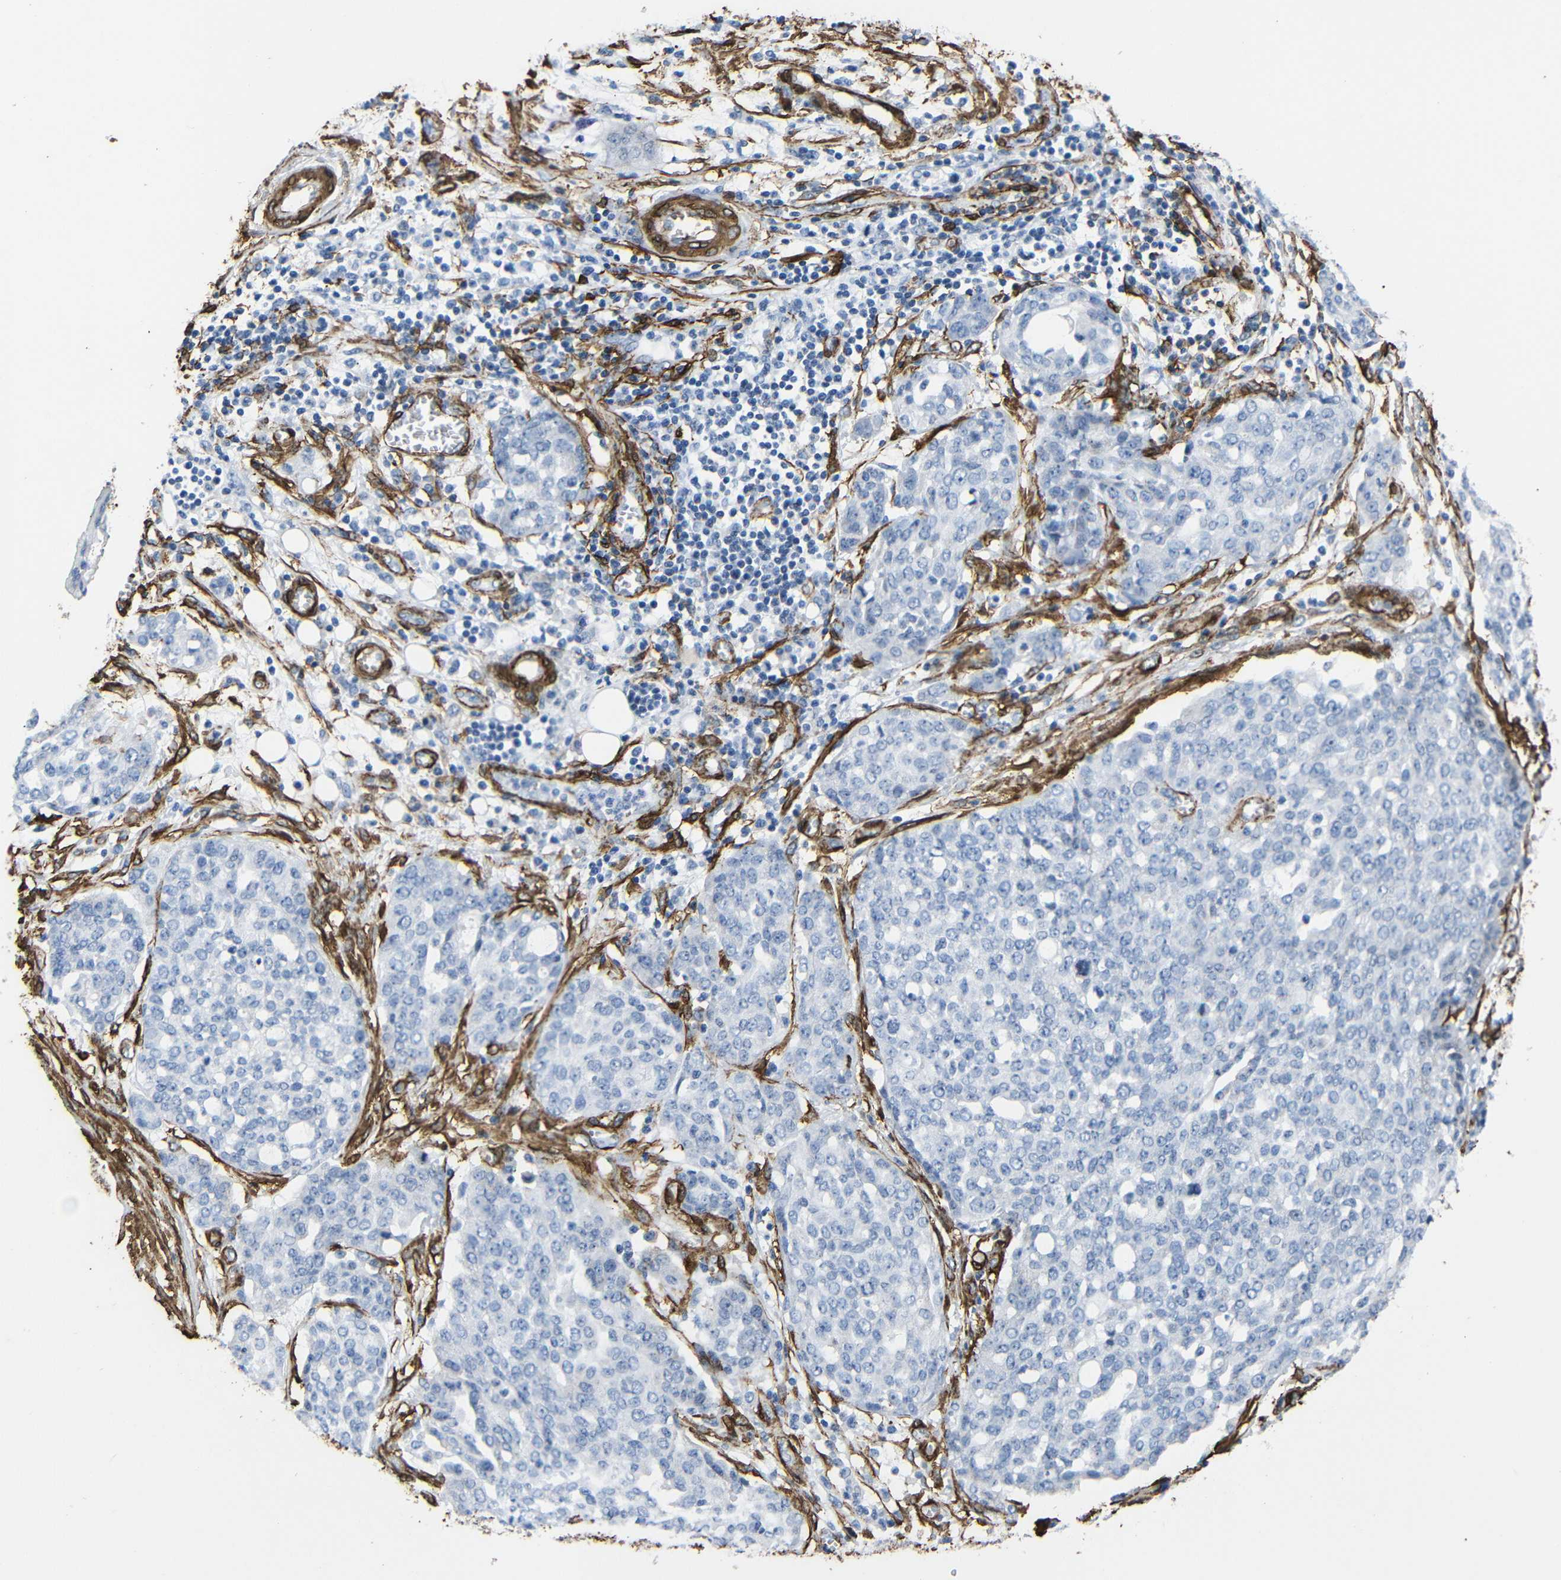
{"staining": {"intensity": "negative", "quantity": "none", "location": "none"}, "tissue": "ovarian cancer", "cell_type": "Tumor cells", "image_type": "cancer", "snomed": [{"axis": "morphology", "description": "Cystadenocarcinoma, serous, NOS"}, {"axis": "topography", "description": "Soft tissue"}, {"axis": "topography", "description": "Ovary"}], "caption": "Immunohistochemical staining of ovarian serous cystadenocarcinoma displays no significant positivity in tumor cells.", "gene": "ACTA2", "patient": {"sex": "female", "age": 57}}